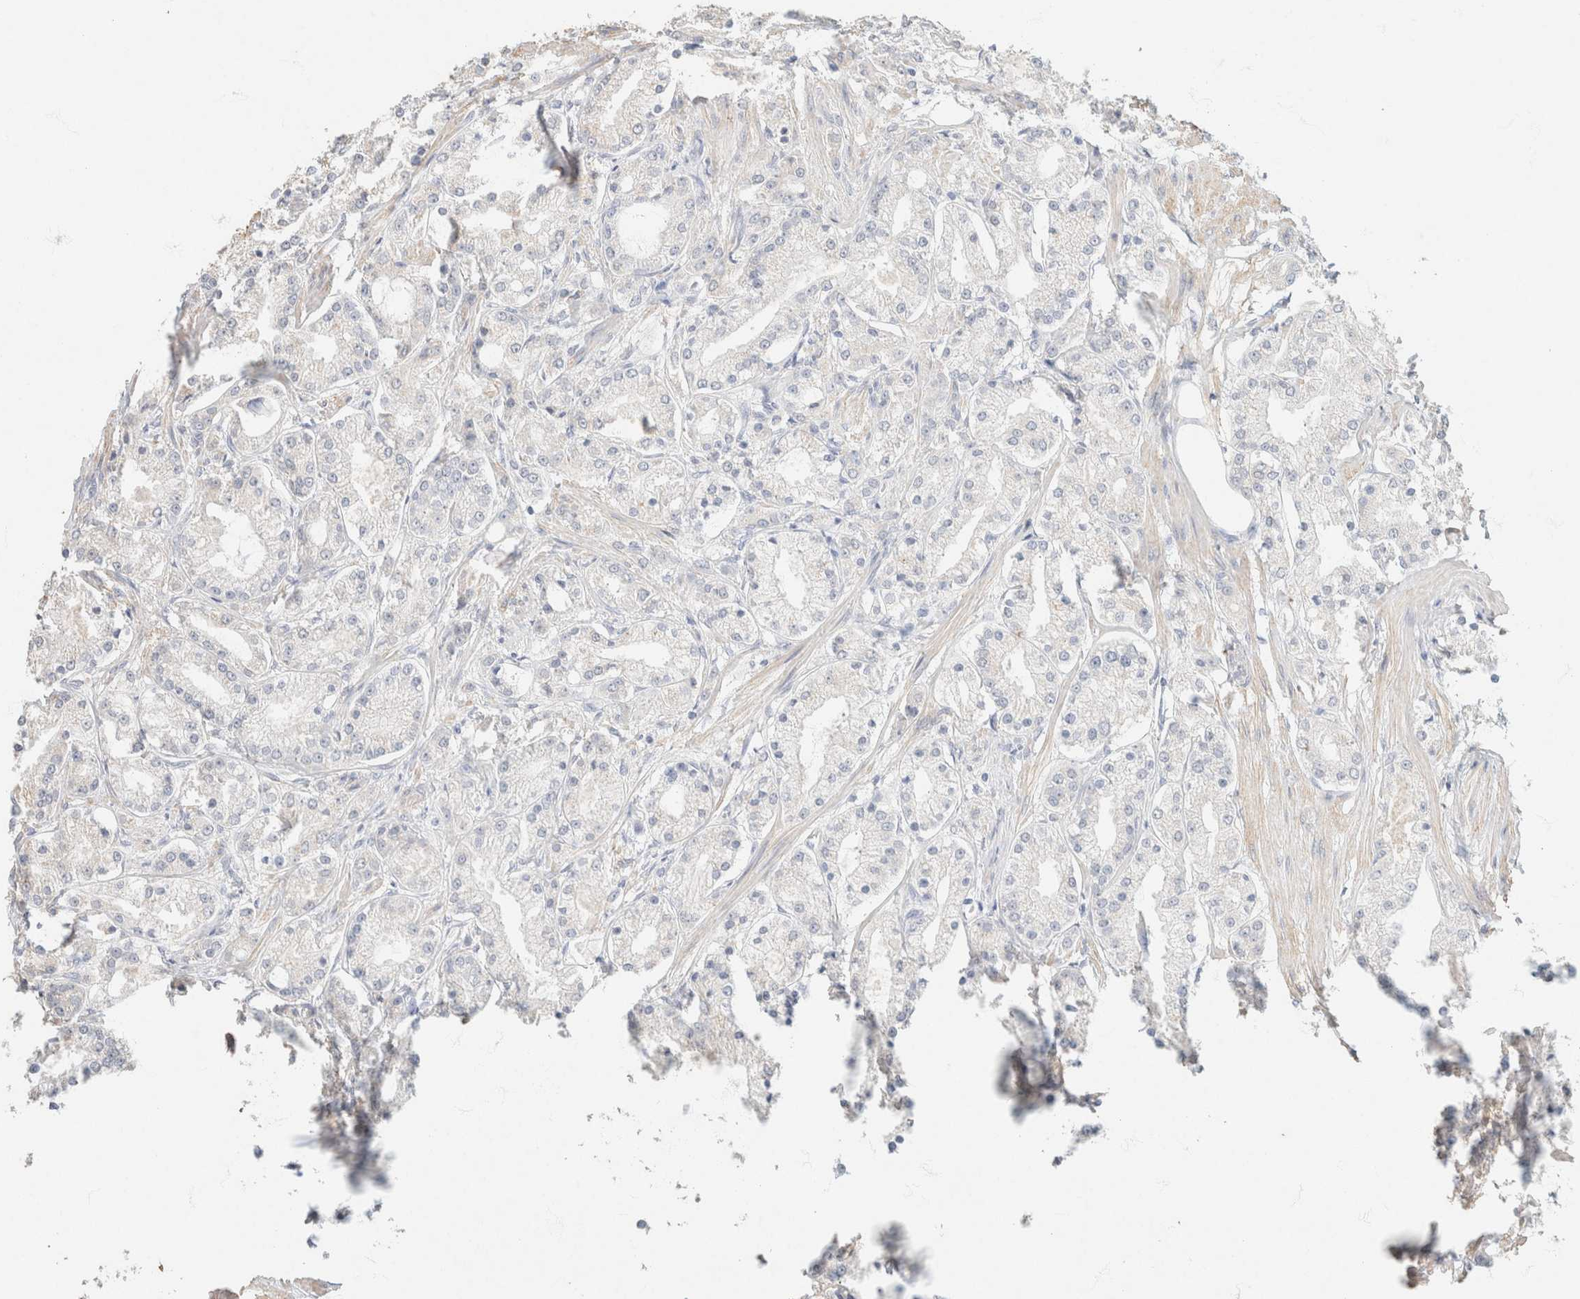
{"staining": {"intensity": "negative", "quantity": "none", "location": "none"}, "tissue": "prostate cancer", "cell_type": "Tumor cells", "image_type": "cancer", "snomed": [{"axis": "morphology", "description": "Adenocarcinoma, High grade"}, {"axis": "topography", "description": "Prostate"}], "caption": "High power microscopy photomicrograph of an immunohistochemistry photomicrograph of prostate adenocarcinoma (high-grade), revealing no significant expression in tumor cells.", "gene": "CA12", "patient": {"sex": "male", "age": 66}}